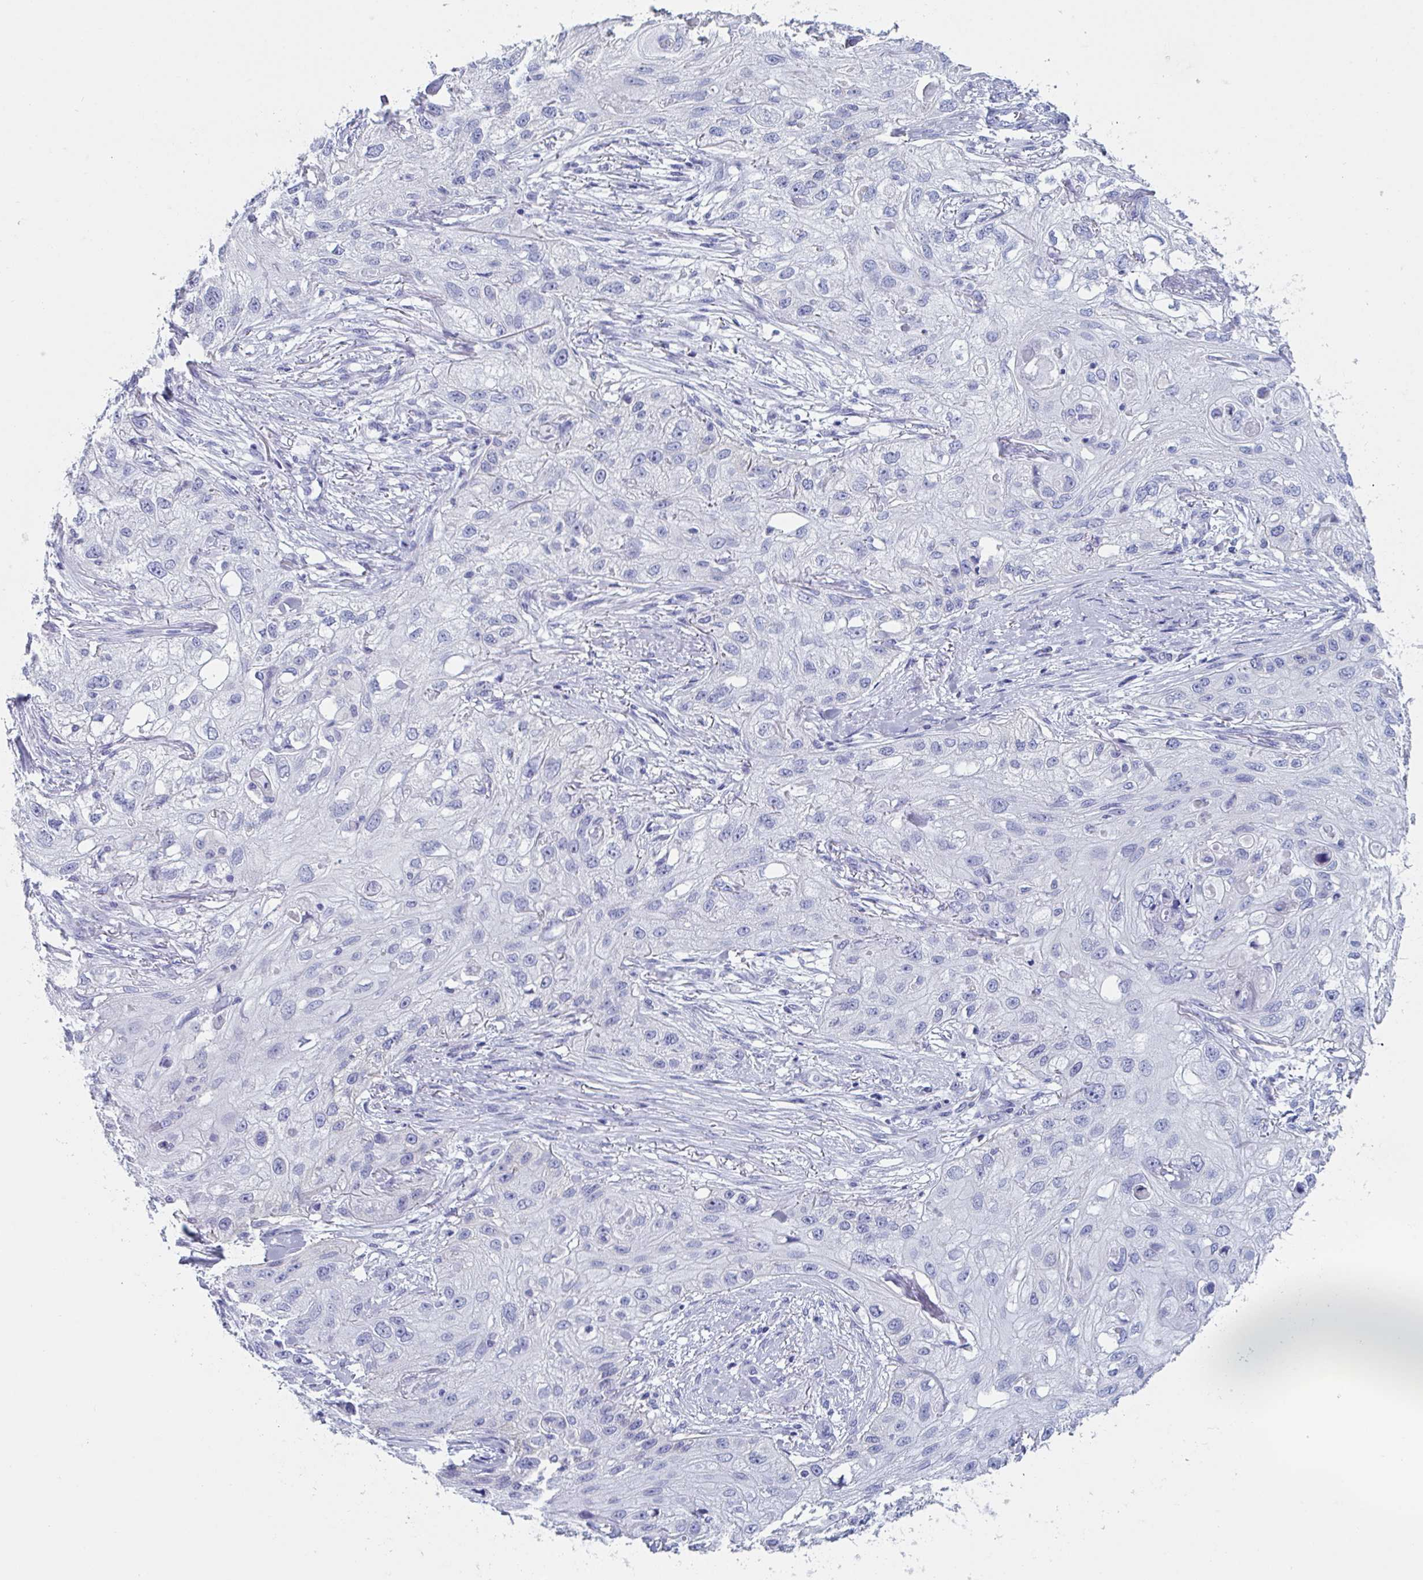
{"staining": {"intensity": "negative", "quantity": "none", "location": "none"}, "tissue": "skin cancer", "cell_type": "Tumor cells", "image_type": "cancer", "snomed": [{"axis": "morphology", "description": "Squamous cell carcinoma, NOS"}, {"axis": "topography", "description": "Skin"}, {"axis": "topography", "description": "Vulva"}], "caption": "Immunohistochemical staining of human skin squamous cell carcinoma displays no significant positivity in tumor cells.", "gene": "ZPBP", "patient": {"sex": "female", "age": 86}}